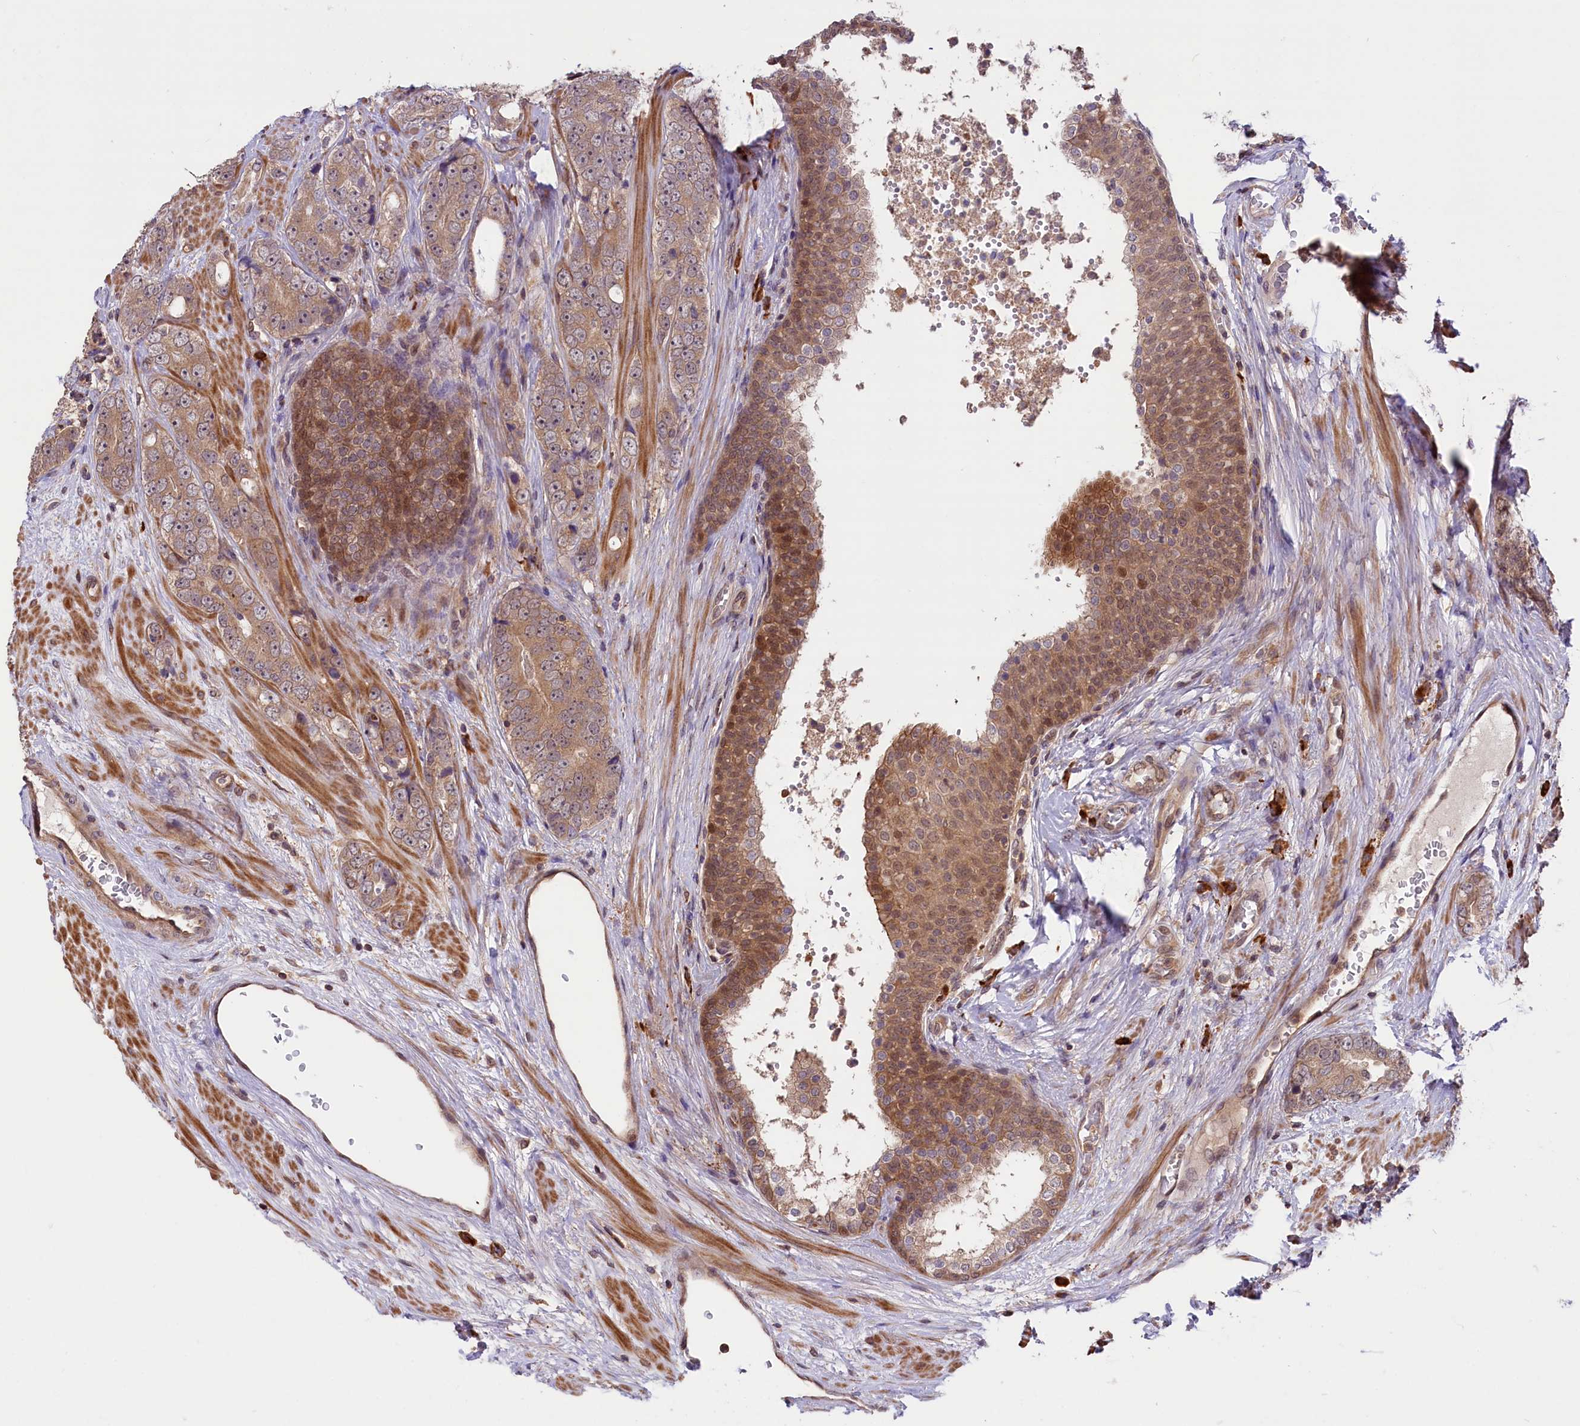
{"staining": {"intensity": "weak", "quantity": ">75%", "location": "cytoplasmic/membranous,nuclear"}, "tissue": "prostate cancer", "cell_type": "Tumor cells", "image_type": "cancer", "snomed": [{"axis": "morphology", "description": "Adenocarcinoma, High grade"}, {"axis": "topography", "description": "Prostate"}], "caption": "Protein analysis of prostate high-grade adenocarcinoma tissue reveals weak cytoplasmic/membranous and nuclear expression in about >75% of tumor cells.", "gene": "RIC8A", "patient": {"sex": "male", "age": 56}}